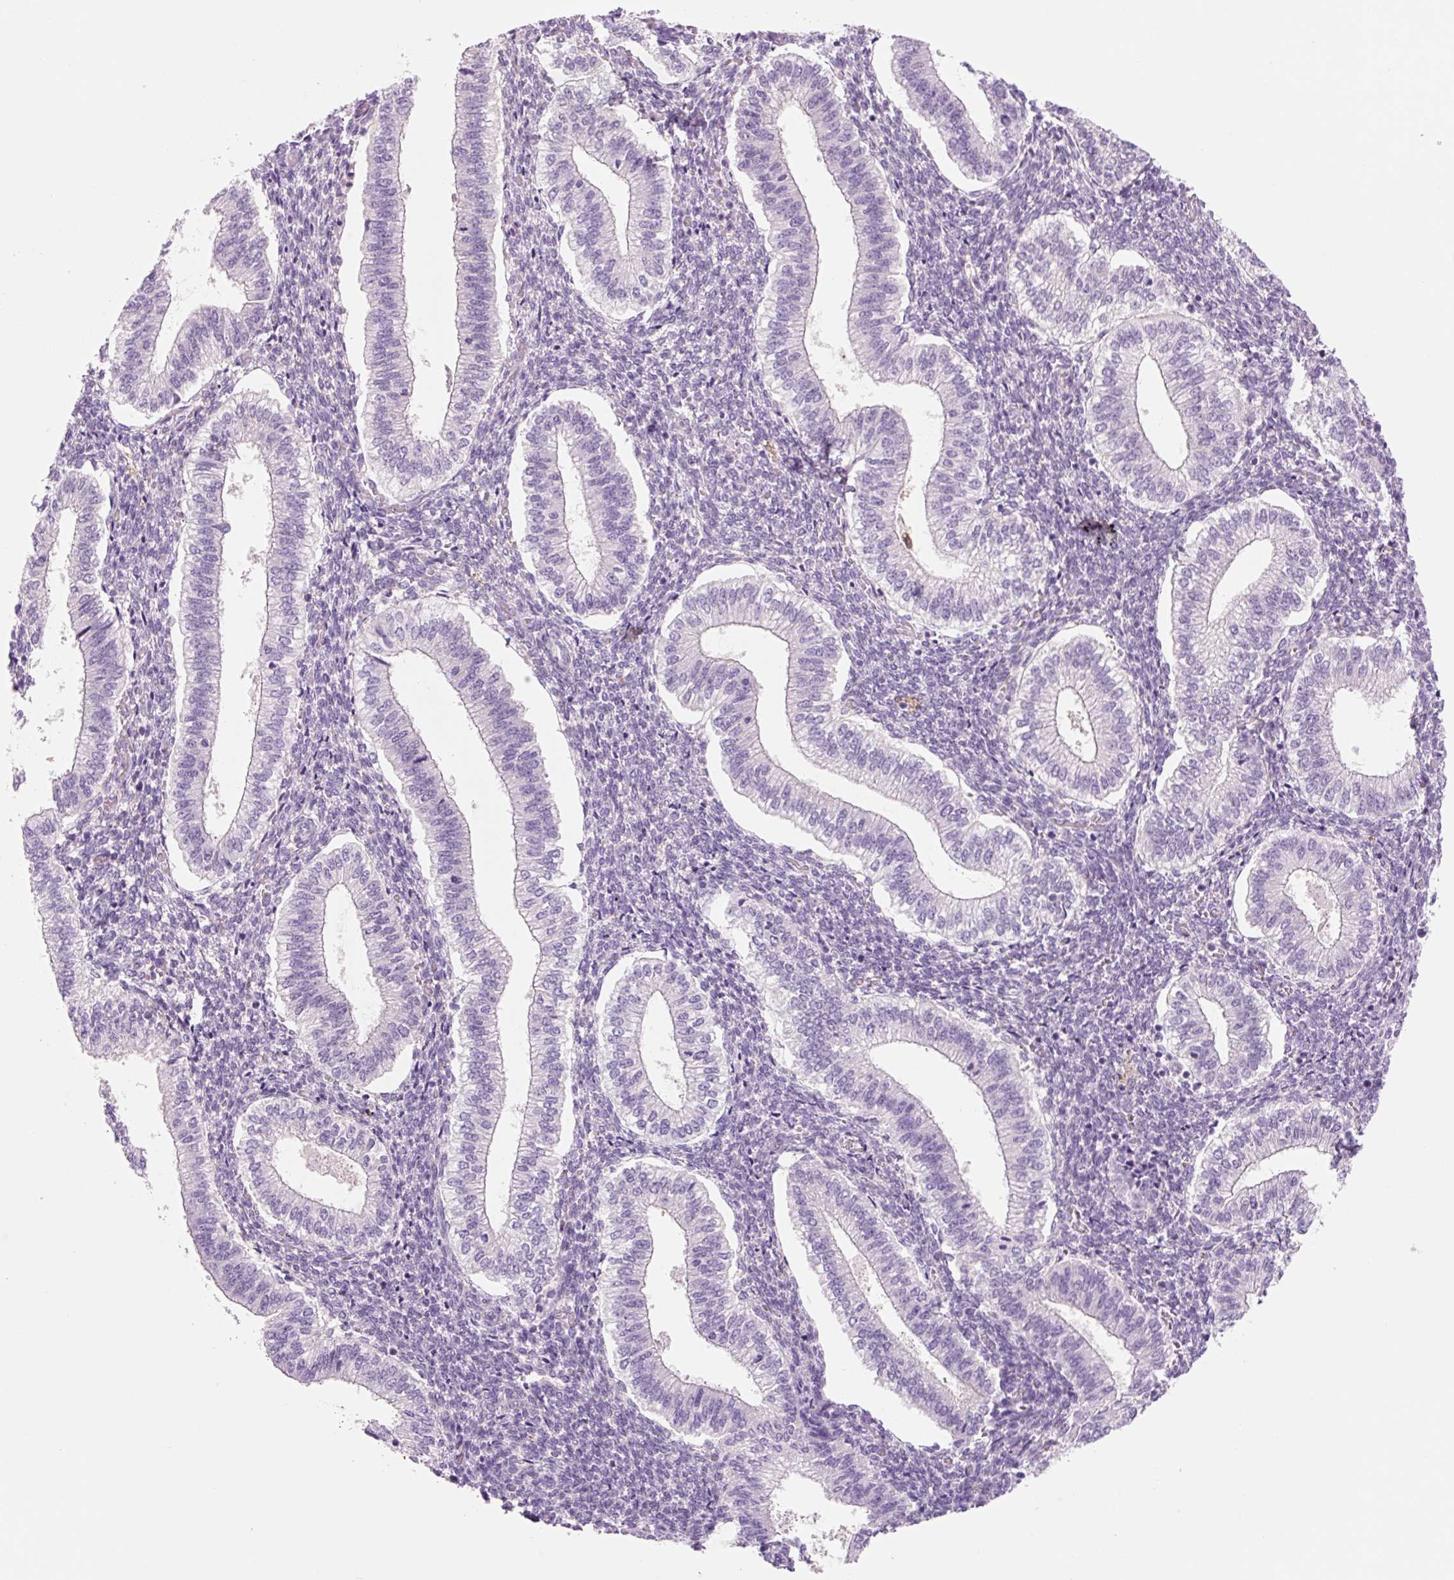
{"staining": {"intensity": "negative", "quantity": "none", "location": "none"}, "tissue": "endometrium", "cell_type": "Cells in endometrial stroma", "image_type": "normal", "snomed": [{"axis": "morphology", "description": "Normal tissue, NOS"}, {"axis": "topography", "description": "Endometrium"}], "caption": "Immunohistochemistry (IHC) of unremarkable human endometrium exhibits no positivity in cells in endometrial stroma.", "gene": "FABP5", "patient": {"sex": "female", "age": 25}}